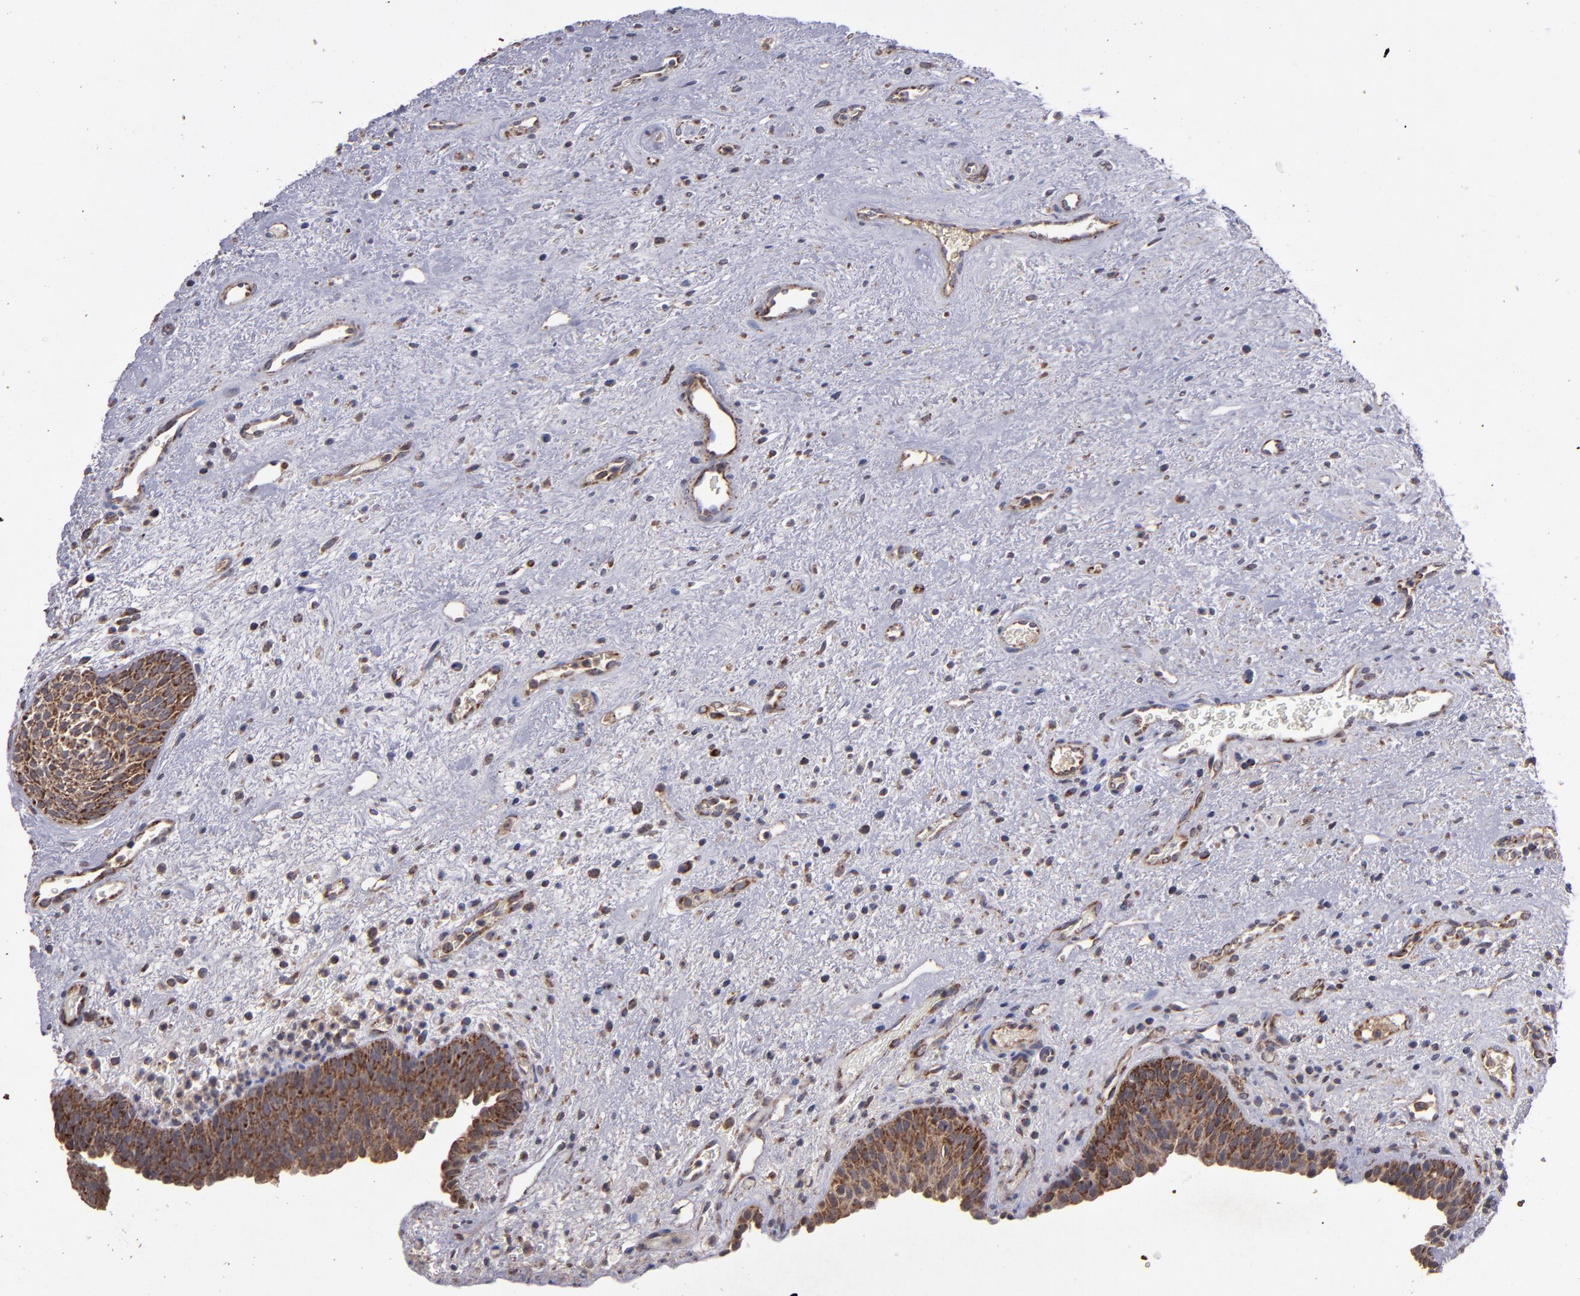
{"staining": {"intensity": "strong", "quantity": ">75%", "location": "cytoplasmic/membranous"}, "tissue": "urinary bladder", "cell_type": "Urothelial cells", "image_type": "normal", "snomed": [{"axis": "morphology", "description": "Normal tissue, NOS"}, {"axis": "topography", "description": "Urinary bladder"}], "caption": "A high-resolution photomicrograph shows IHC staining of normal urinary bladder, which demonstrates strong cytoplasmic/membranous positivity in approximately >75% of urothelial cells.", "gene": "TIMM9", "patient": {"sex": "male", "age": 48}}